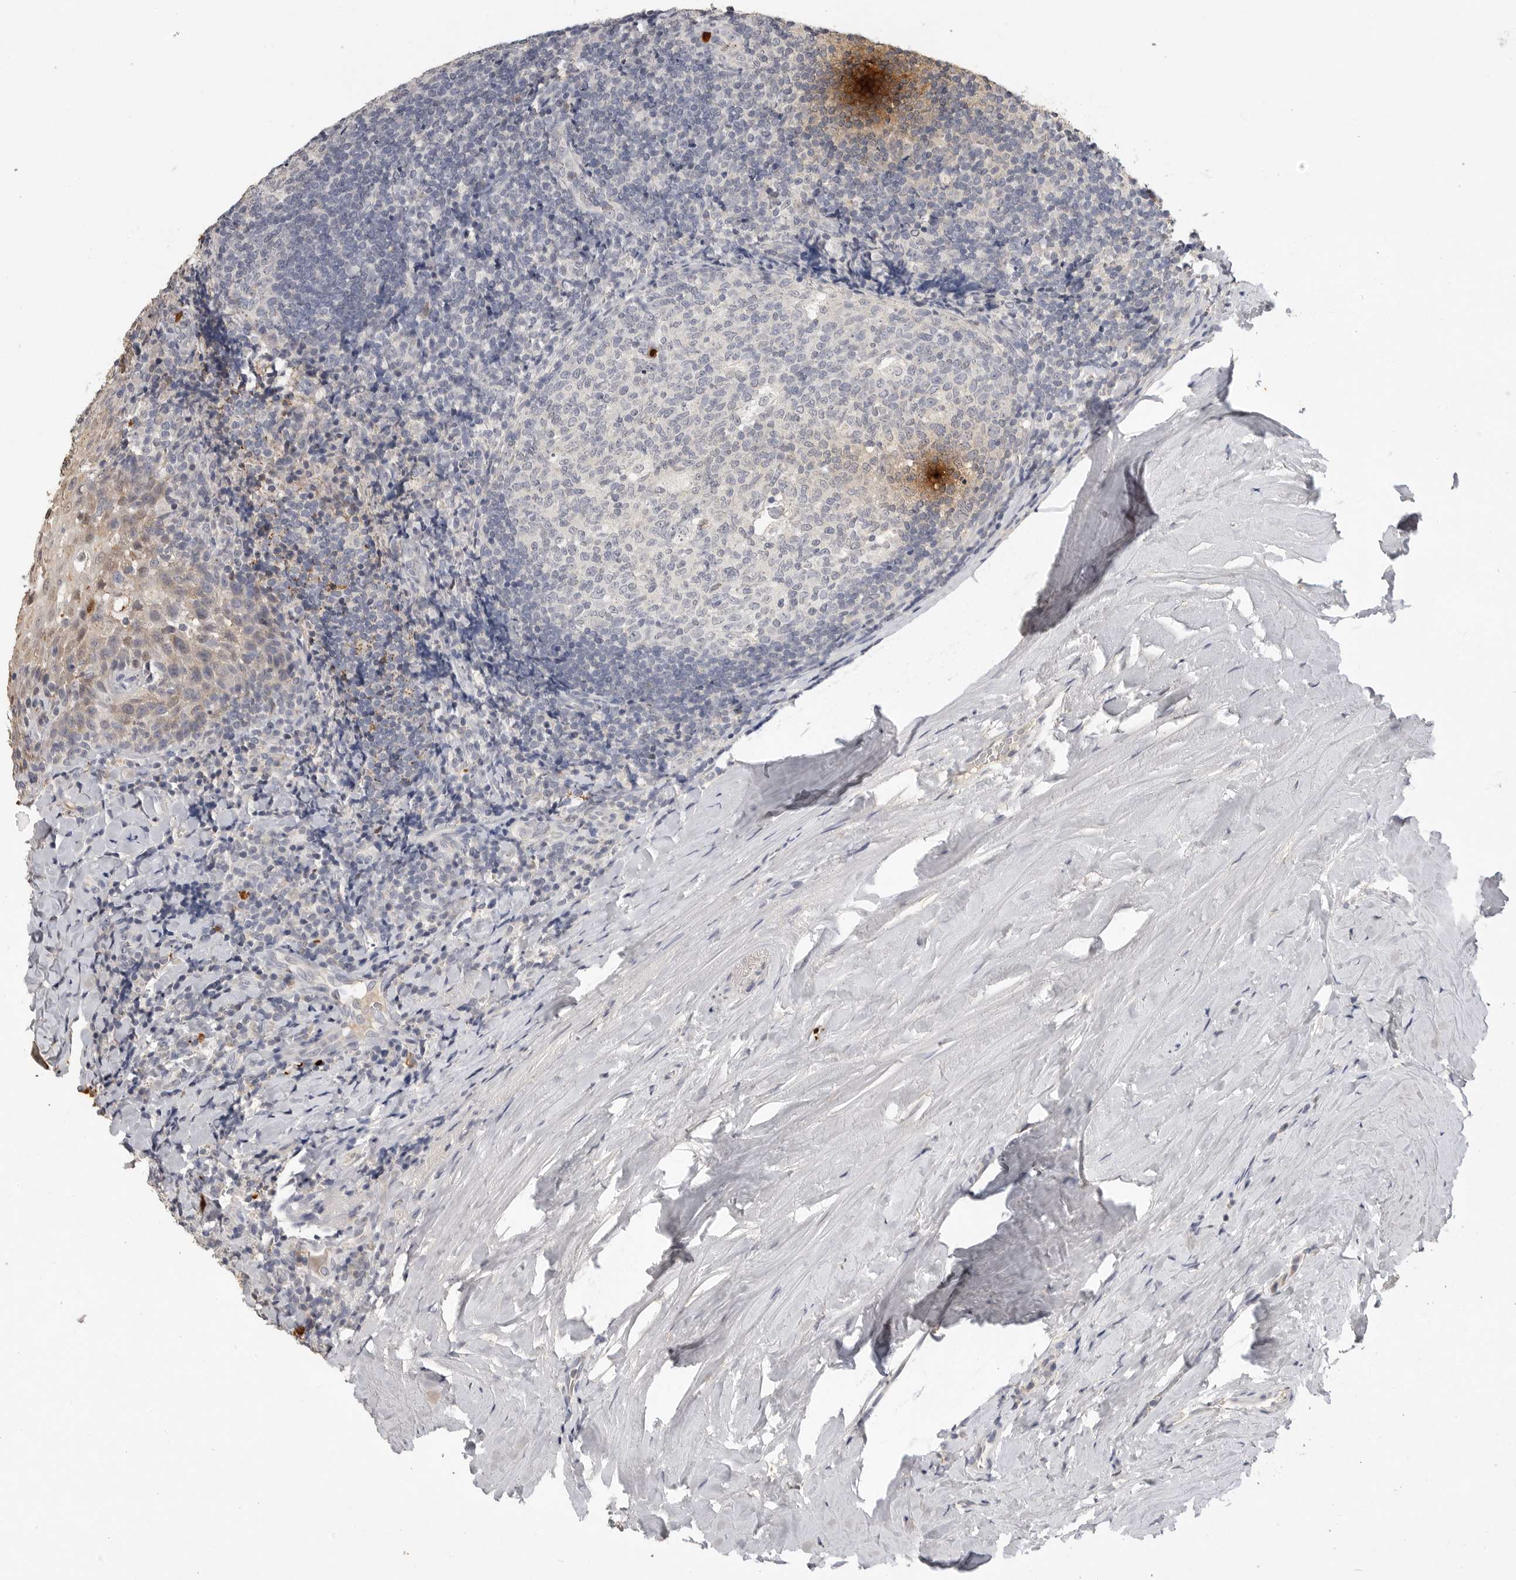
{"staining": {"intensity": "negative", "quantity": "none", "location": "none"}, "tissue": "tonsil", "cell_type": "Germinal center cells", "image_type": "normal", "snomed": [{"axis": "morphology", "description": "Normal tissue, NOS"}, {"axis": "topography", "description": "Tonsil"}], "caption": "High magnification brightfield microscopy of normal tonsil stained with DAB (3,3'-diaminobenzidine) (brown) and counterstained with hematoxylin (blue): germinal center cells show no significant expression.", "gene": "LTBR", "patient": {"sex": "male", "age": 37}}